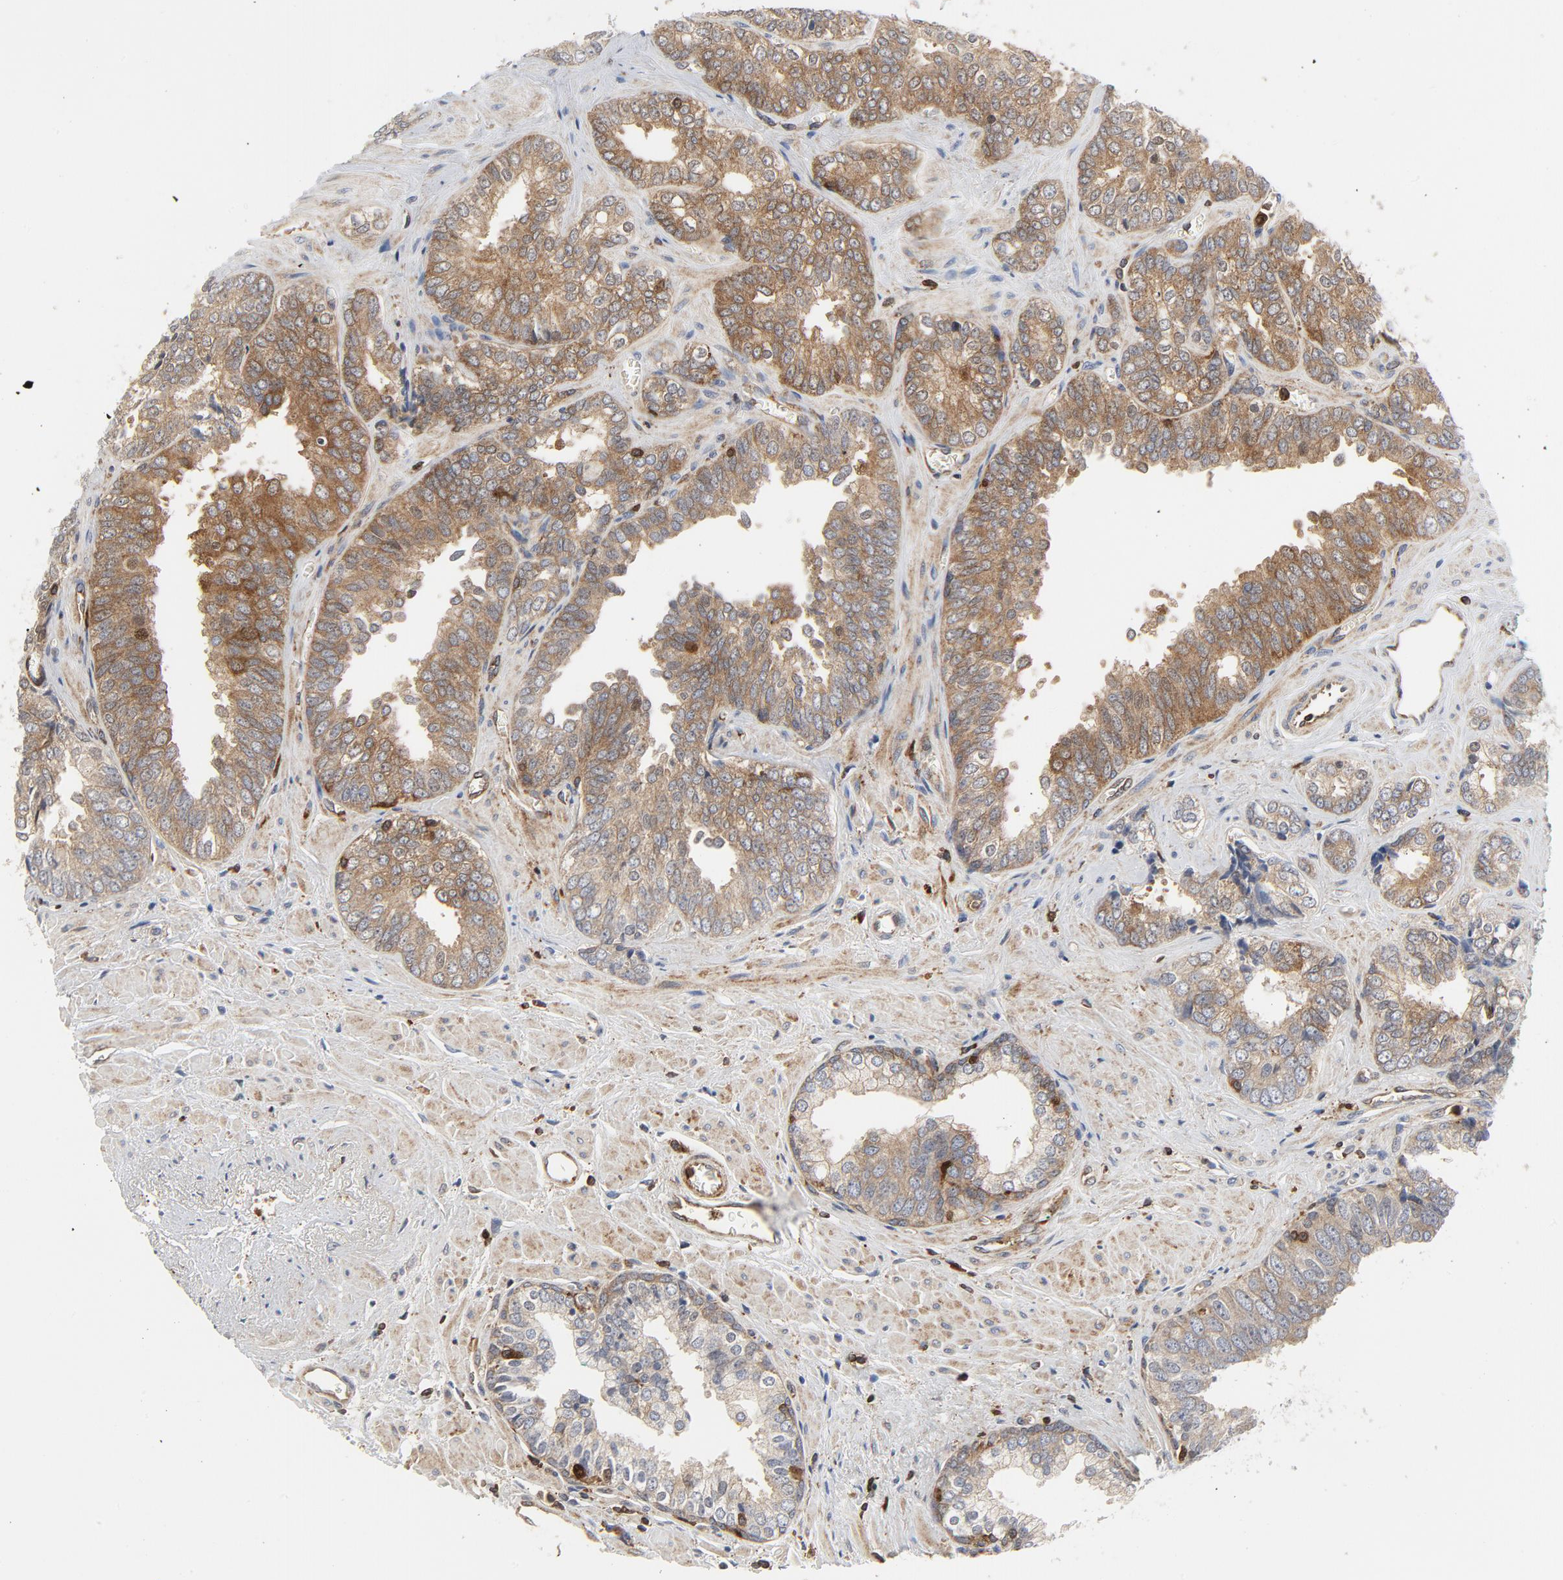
{"staining": {"intensity": "moderate", "quantity": ">75%", "location": "cytoplasmic/membranous"}, "tissue": "prostate cancer", "cell_type": "Tumor cells", "image_type": "cancer", "snomed": [{"axis": "morphology", "description": "Adenocarcinoma, High grade"}, {"axis": "topography", "description": "Prostate"}], "caption": "Protein staining by immunohistochemistry (IHC) displays moderate cytoplasmic/membranous staining in about >75% of tumor cells in prostate high-grade adenocarcinoma. Nuclei are stained in blue.", "gene": "YES1", "patient": {"sex": "male", "age": 67}}